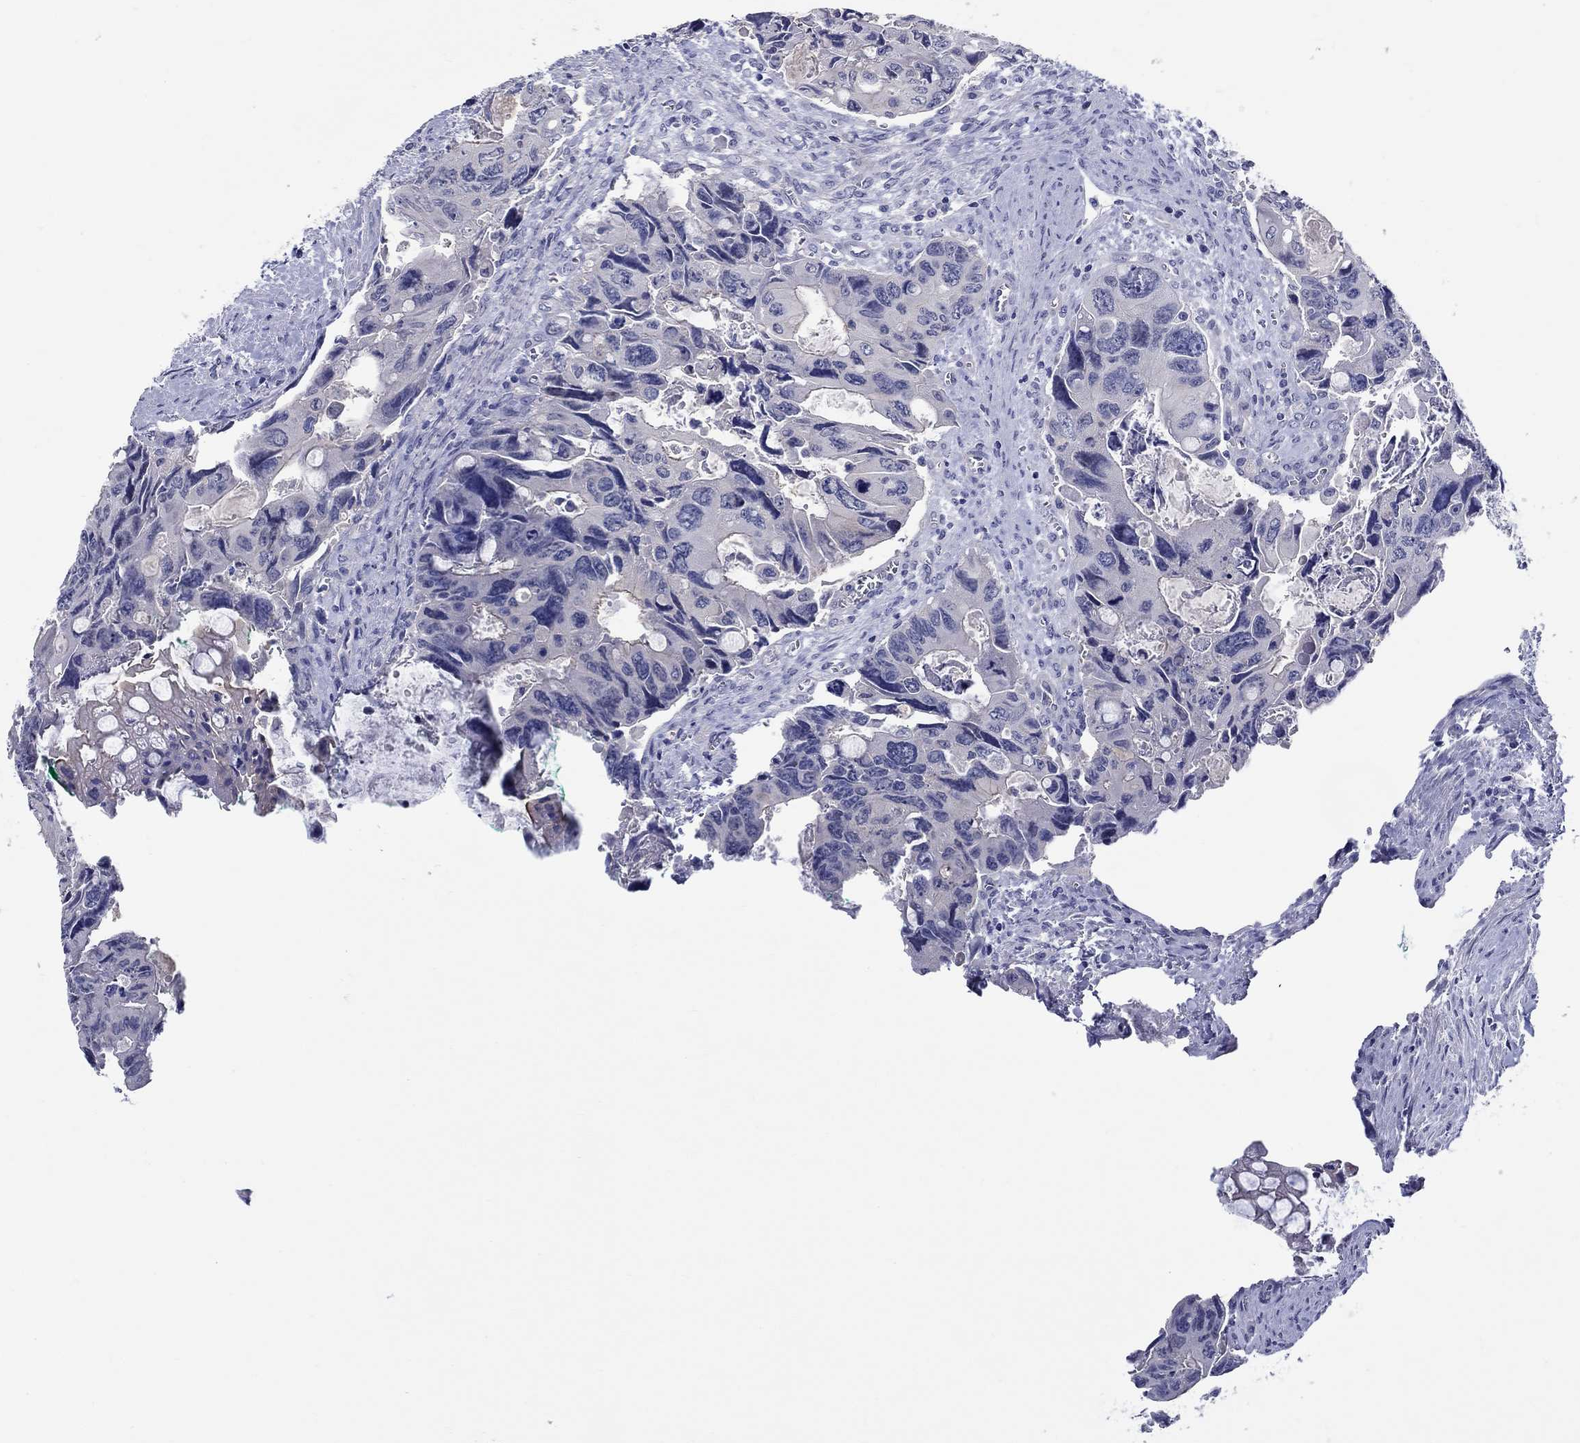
{"staining": {"intensity": "negative", "quantity": "none", "location": "none"}, "tissue": "colorectal cancer", "cell_type": "Tumor cells", "image_type": "cancer", "snomed": [{"axis": "morphology", "description": "Adenocarcinoma, NOS"}, {"axis": "topography", "description": "Rectum"}], "caption": "The IHC image has no significant positivity in tumor cells of colorectal adenocarcinoma tissue.", "gene": "SLC30A3", "patient": {"sex": "male", "age": 62}}